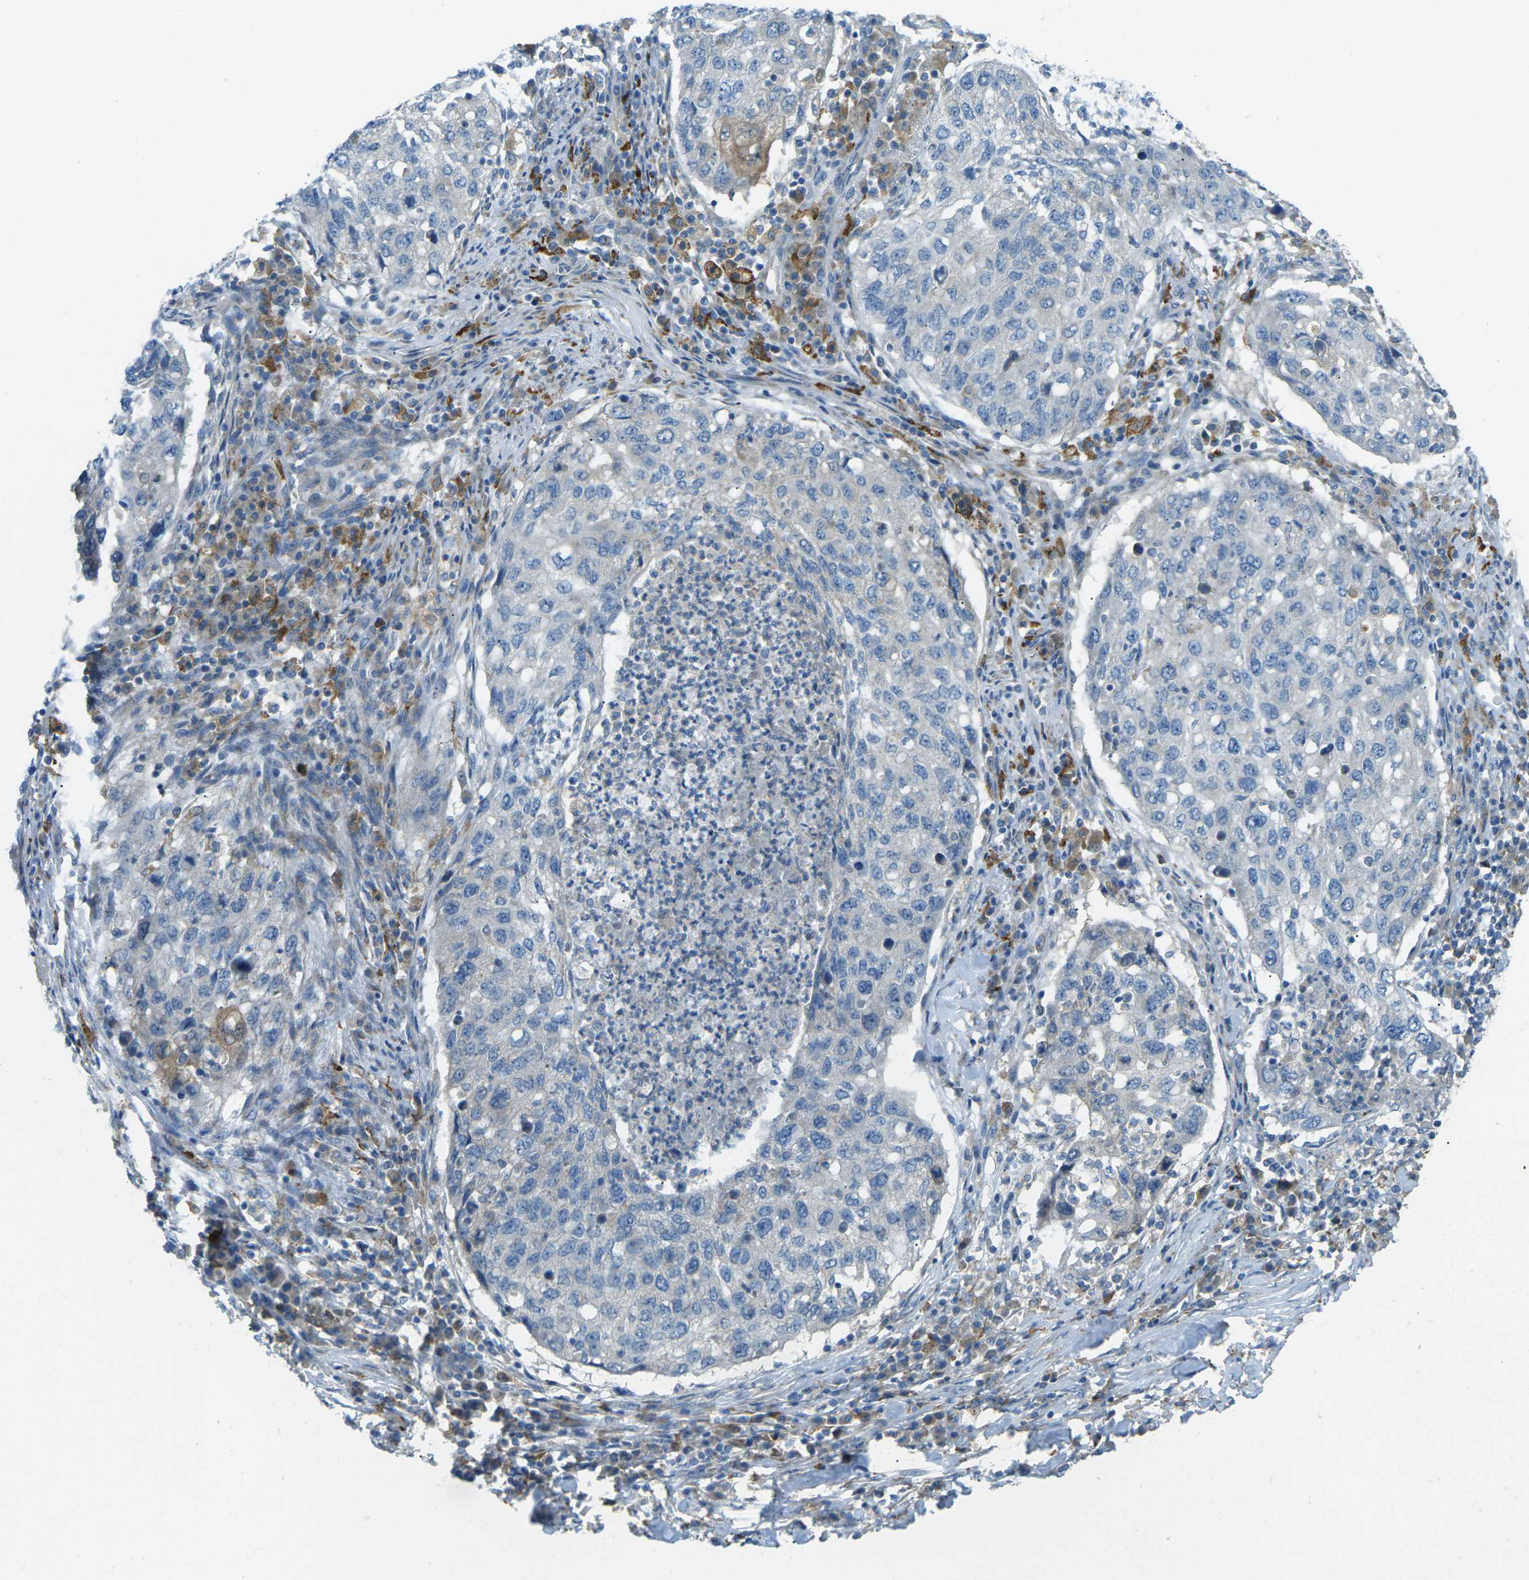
{"staining": {"intensity": "negative", "quantity": "none", "location": "none"}, "tissue": "lung cancer", "cell_type": "Tumor cells", "image_type": "cancer", "snomed": [{"axis": "morphology", "description": "Squamous cell carcinoma, NOS"}, {"axis": "topography", "description": "Lung"}], "caption": "Tumor cells show no significant protein staining in lung cancer (squamous cell carcinoma).", "gene": "MYLK4", "patient": {"sex": "female", "age": 63}}